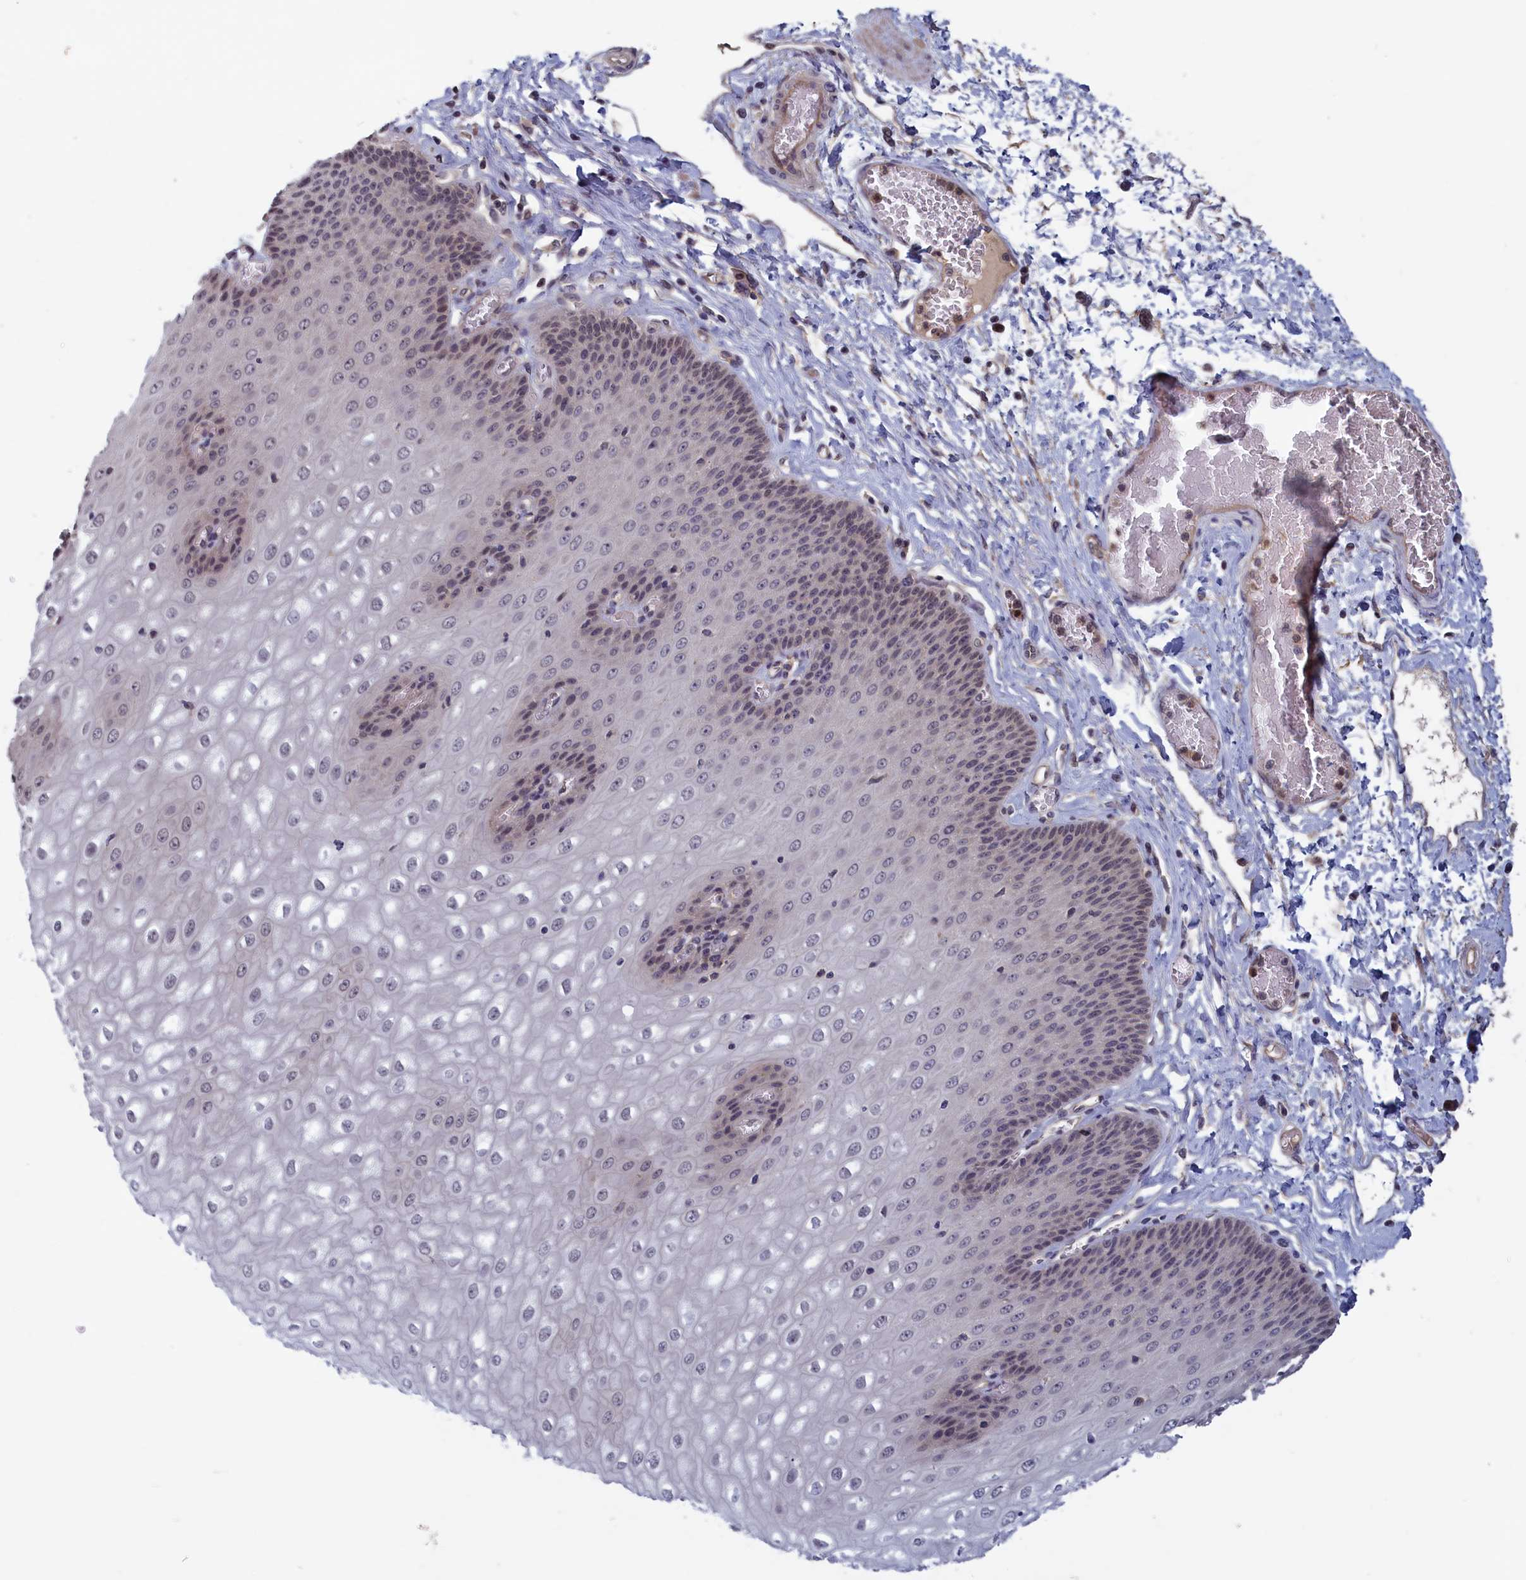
{"staining": {"intensity": "moderate", "quantity": "<25%", "location": "cytoplasmic/membranous,nuclear"}, "tissue": "esophagus", "cell_type": "Squamous epithelial cells", "image_type": "normal", "snomed": [{"axis": "morphology", "description": "Normal tissue, NOS"}, {"axis": "topography", "description": "Esophagus"}], "caption": "A brown stain labels moderate cytoplasmic/membranous,nuclear staining of a protein in squamous epithelial cells of unremarkable esophagus.", "gene": "PLP2", "patient": {"sex": "male", "age": 60}}